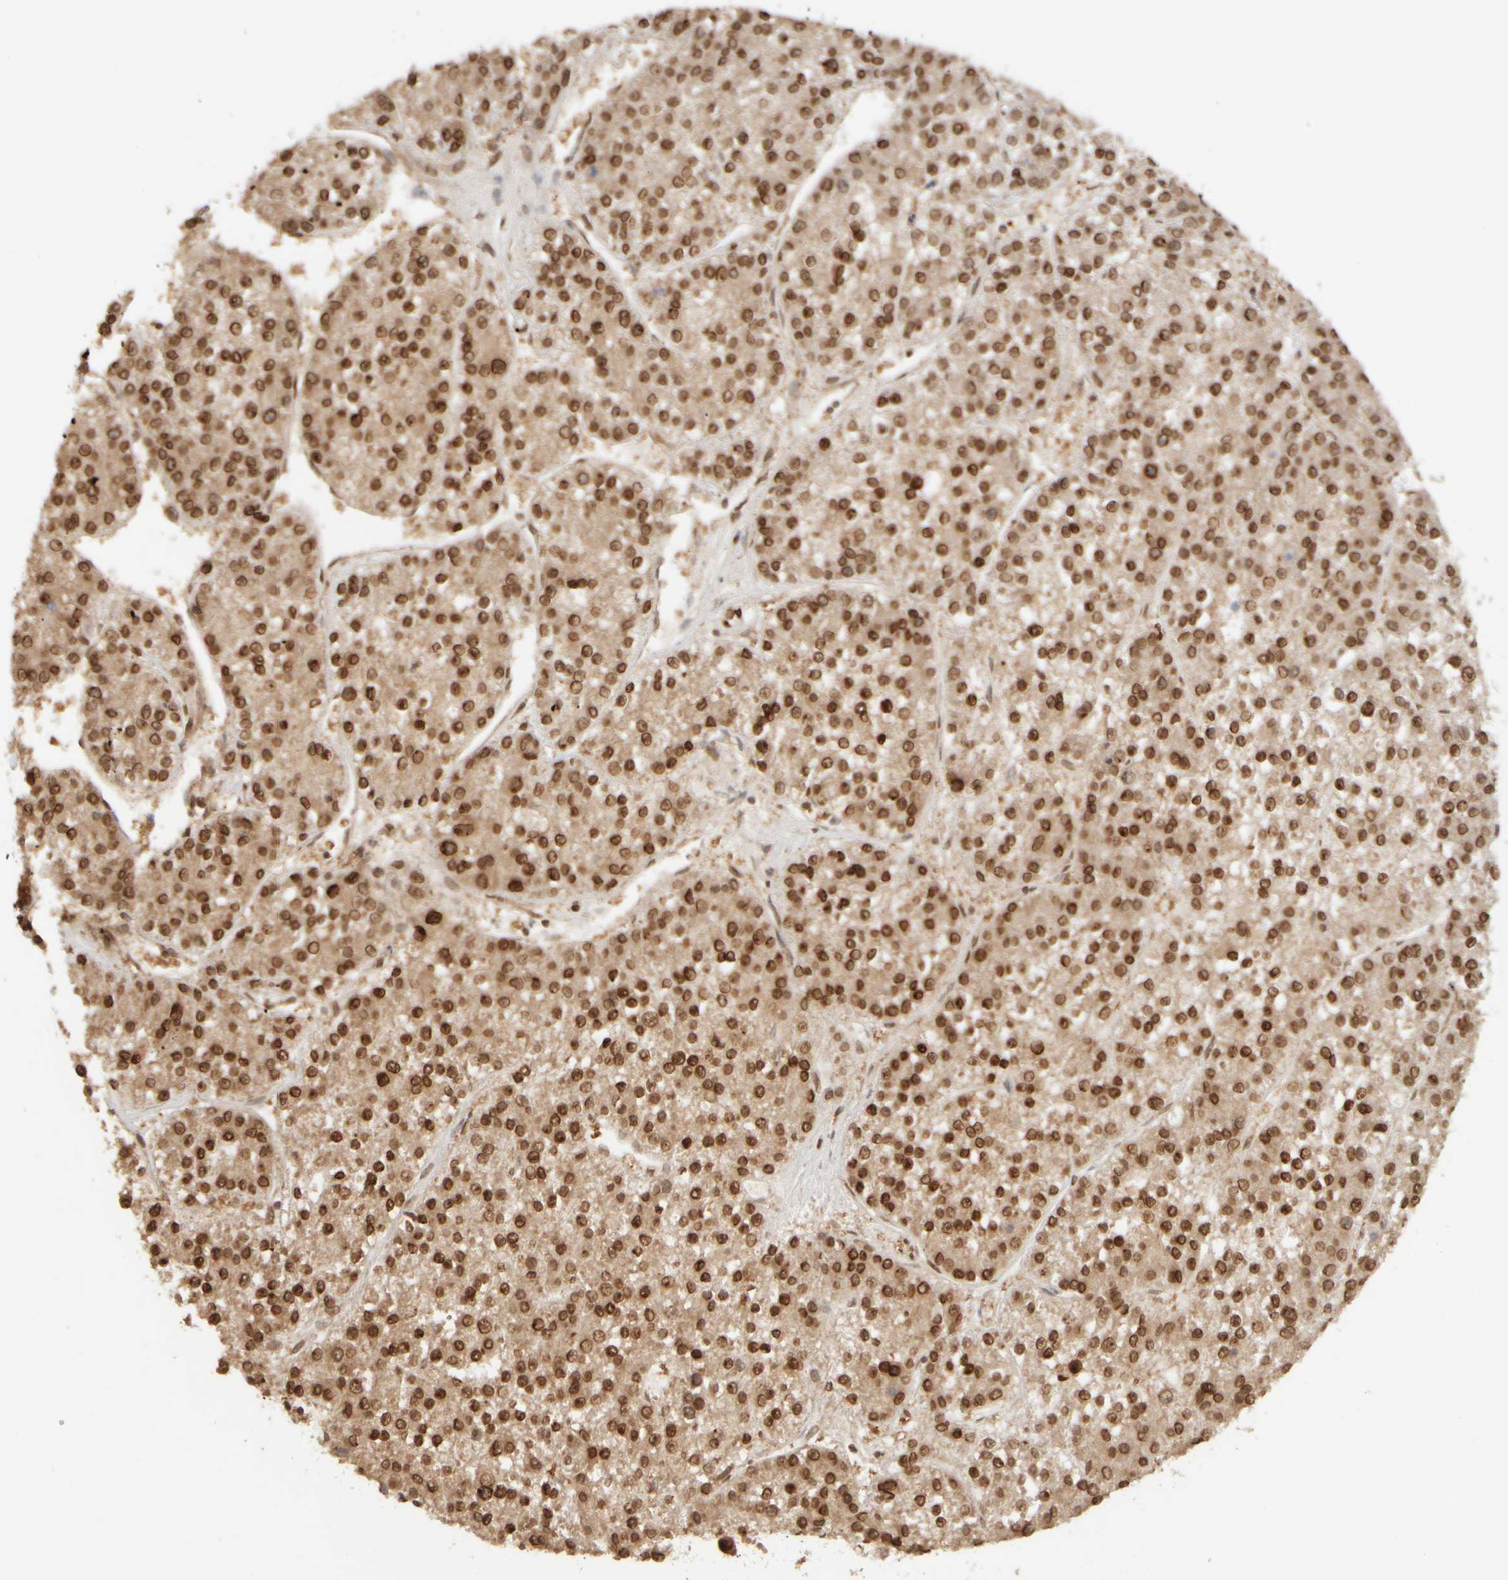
{"staining": {"intensity": "moderate", "quantity": ">75%", "location": "cytoplasmic/membranous,nuclear"}, "tissue": "liver cancer", "cell_type": "Tumor cells", "image_type": "cancer", "snomed": [{"axis": "morphology", "description": "Carcinoma, Hepatocellular, NOS"}, {"axis": "topography", "description": "Liver"}], "caption": "Liver hepatocellular carcinoma tissue reveals moderate cytoplasmic/membranous and nuclear staining in approximately >75% of tumor cells, visualized by immunohistochemistry.", "gene": "ZC3HC1", "patient": {"sex": "female", "age": 73}}